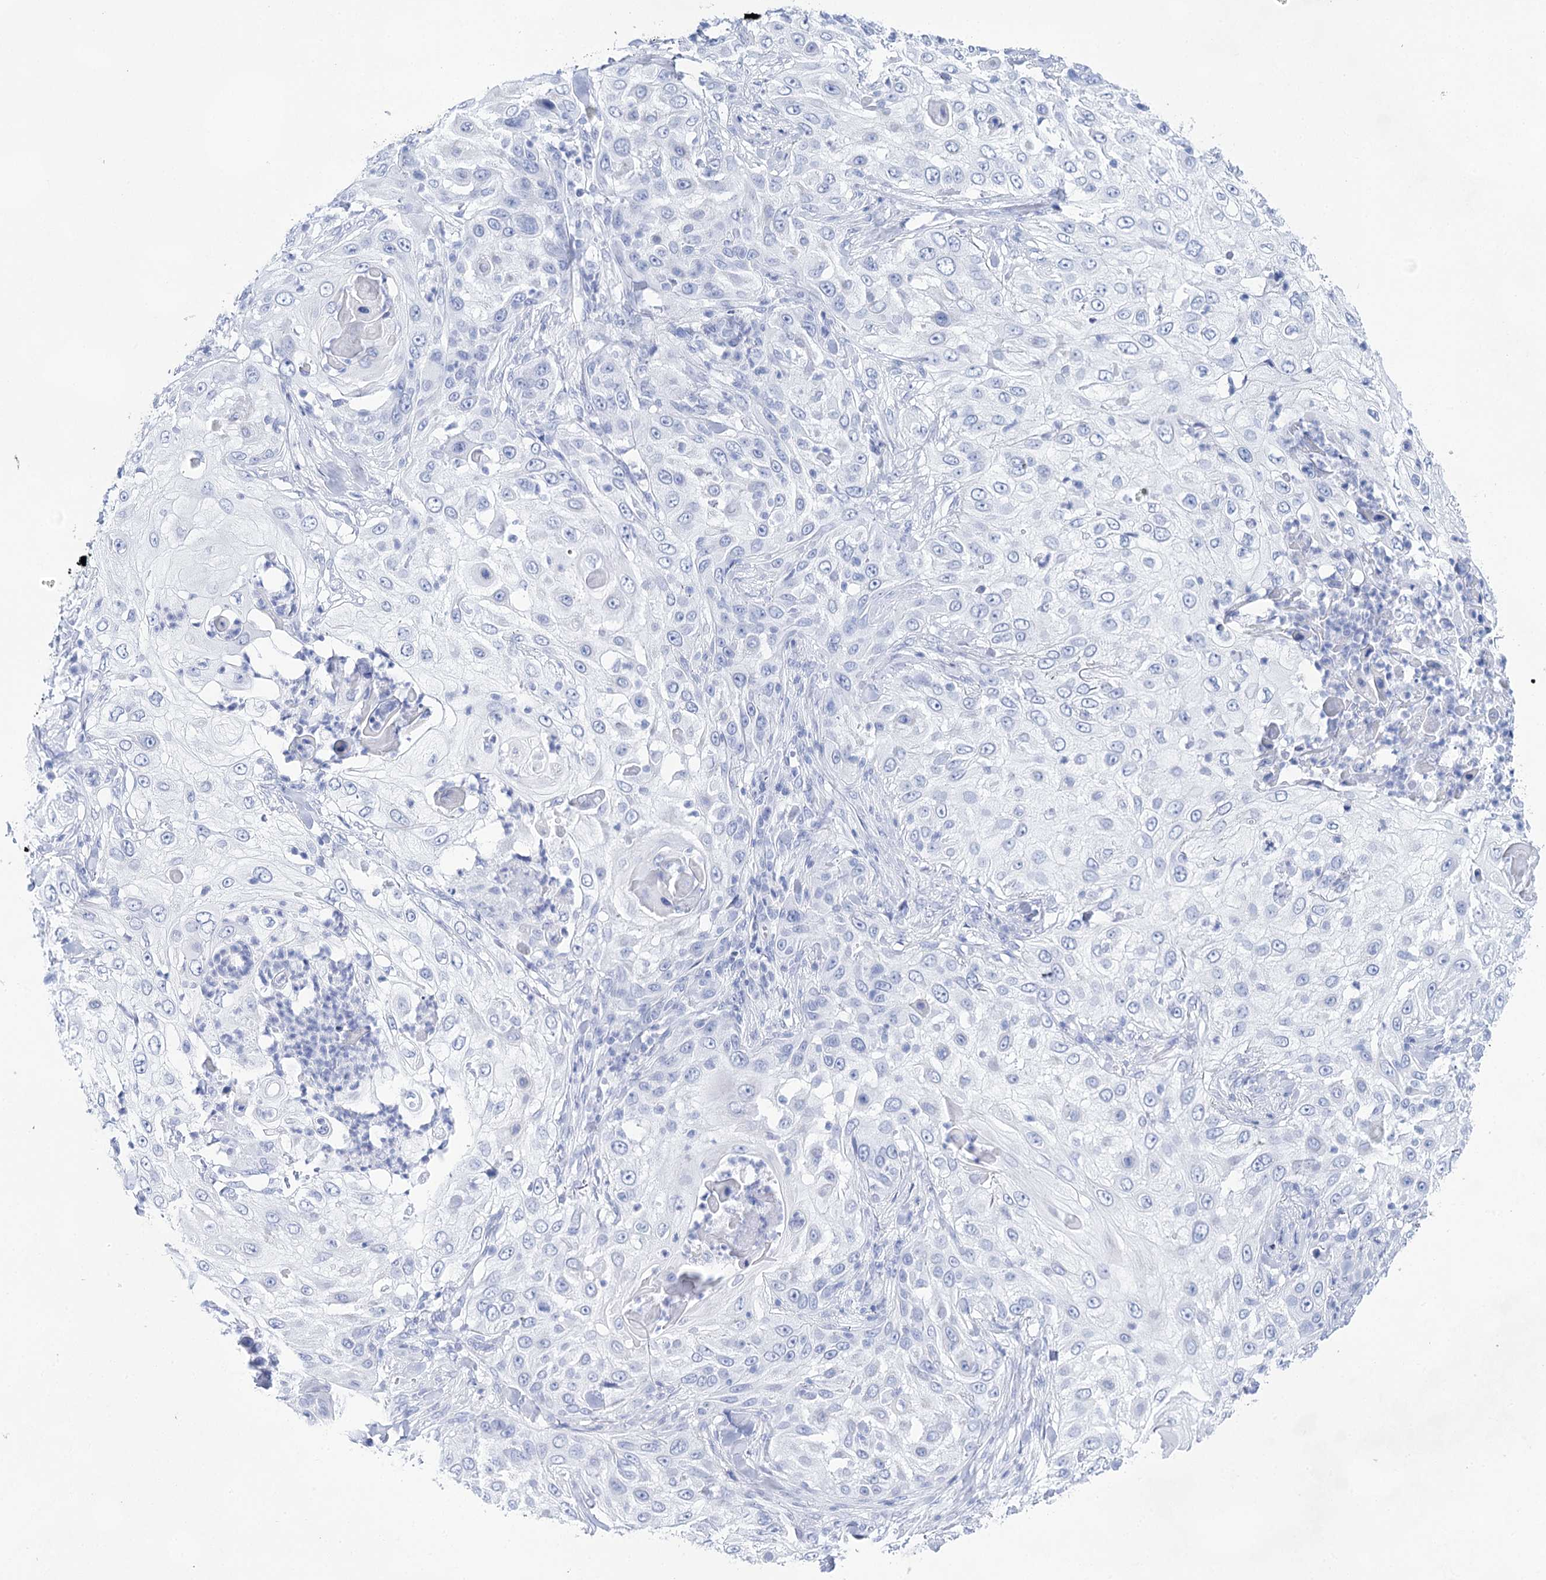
{"staining": {"intensity": "negative", "quantity": "none", "location": "none"}, "tissue": "skin cancer", "cell_type": "Tumor cells", "image_type": "cancer", "snomed": [{"axis": "morphology", "description": "Squamous cell carcinoma, NOS"}, {"axis": "topography", "description": "Skin"}], "caption": "Human squamous cell carcinoma (skin) stained for a protein using immunohistochemistry (IHC) reveals no staining in tumor cells.", "gene": "LALBA", "patient": {"sex": "female", "age": 44}}